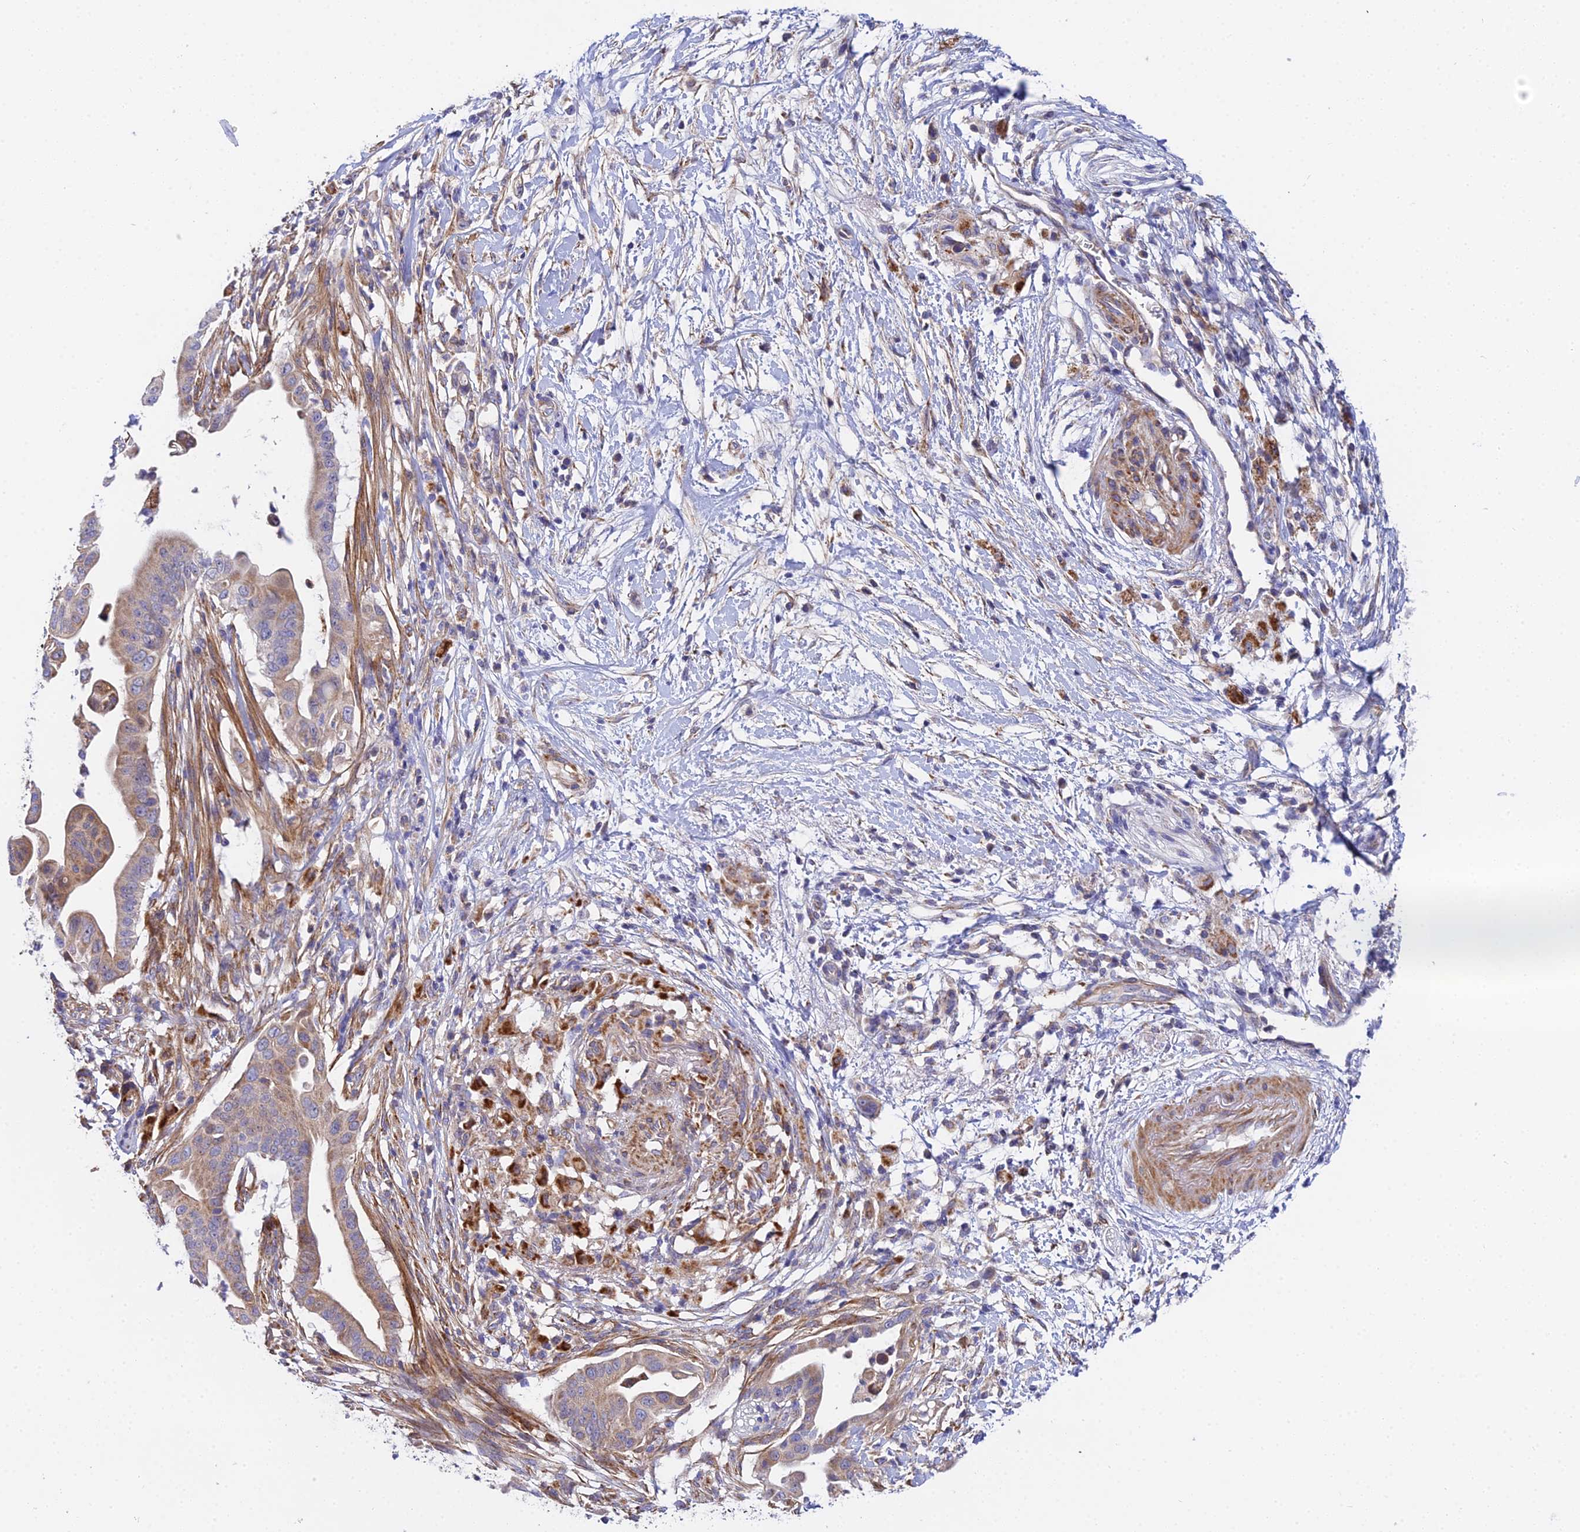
{"staining": {"intensity": "weak", "quantity": ">75%", "location": "cytoplasmic/membranous"}, "tissue": "pancreatic cancer", "cell_type": "Tumor cells", "image_type": "cancer", "snomed": [{"axis": "morphology", "description": "Adenocarcinoma, NOS"}, {"axis": "topography", "description": "Pancreas"}], "caption": "Weak cytoplasmic/membranous staining for a protein is identified in approximately >75% of tumor cells of adenocarcinoma (pancreatic) using IHC.", "gene": "ACOT2", "patient": {"sex": "male", "age": 68}}